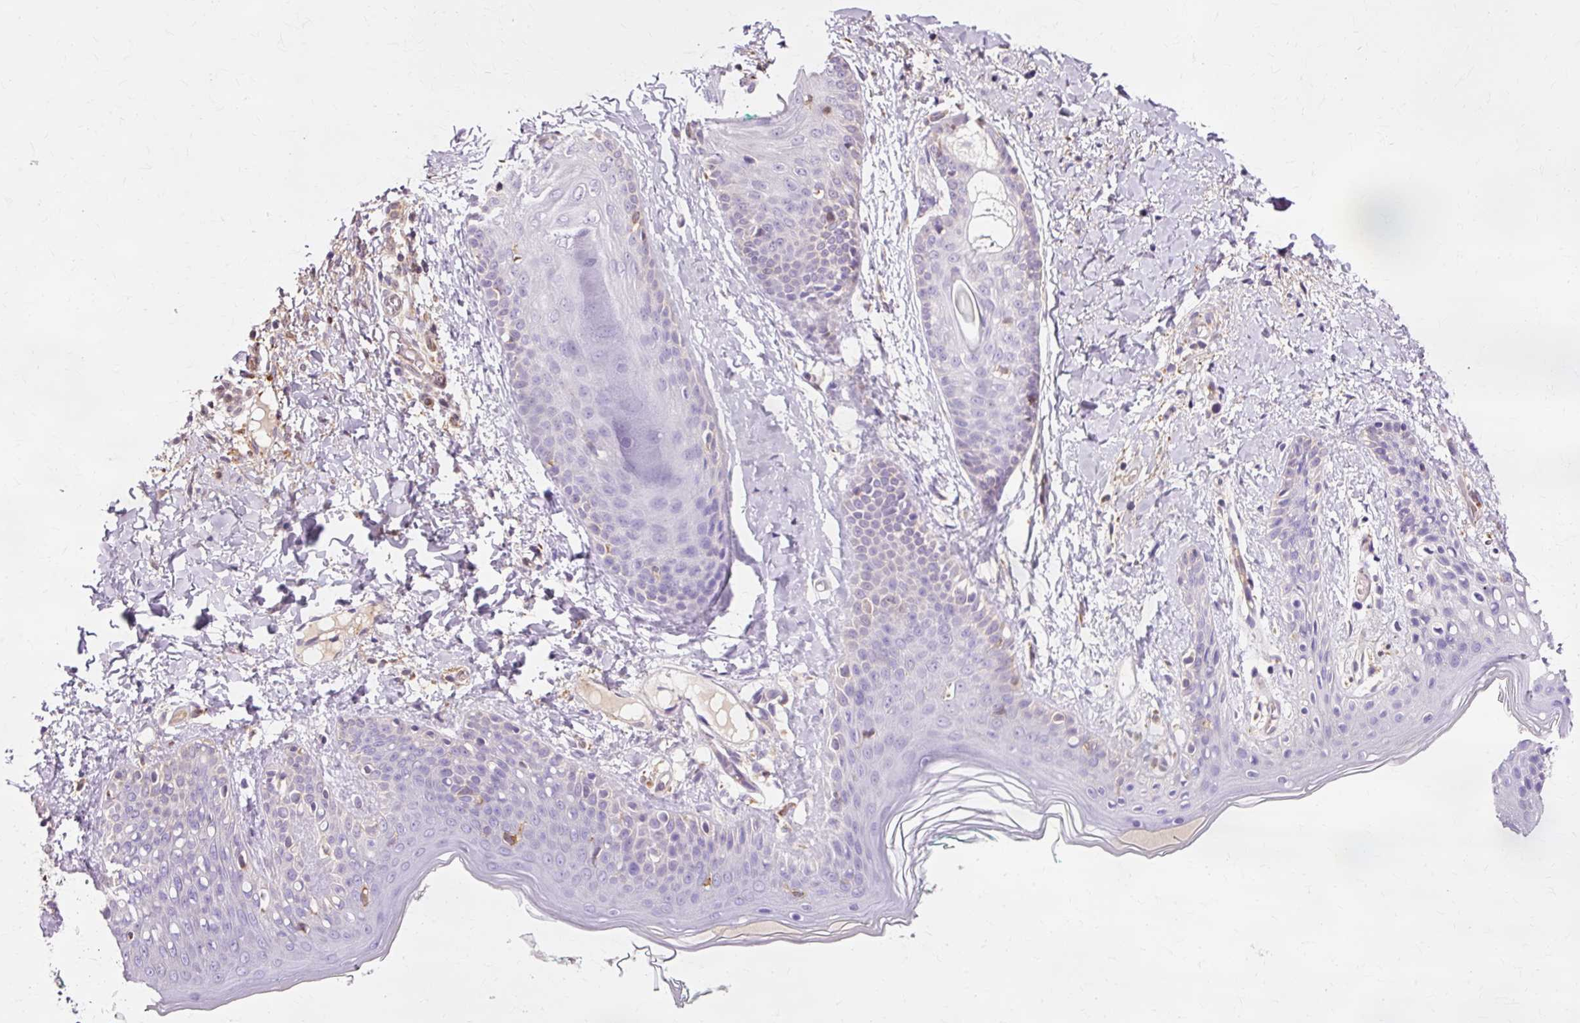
{"staining": {"intensity": "weak", "quantity": ">75%", "location": "cytoplasmic/membranous"}, "tissue": "skin", "cell_type": "Fibroblasts", "image_type": "normal", "snomed": [{"axis": "morphology", "description": "Normal tissue, NOS"}, {"axis": "topography", "description": "Skin"}], "caption": "DAB (3,3'-diaminobenzidine) immunohistochemical staining of unremarkable skin displays weak cytoplasmic/membranous protein positivity in approximately >75% of fibroblasts. (DAB (3,3'-diaminobenzidine) = brown stain, brightfield microscopy at high magnification).", "gene": "GPX1", "patient": {"sex": "male", "age": 16}}